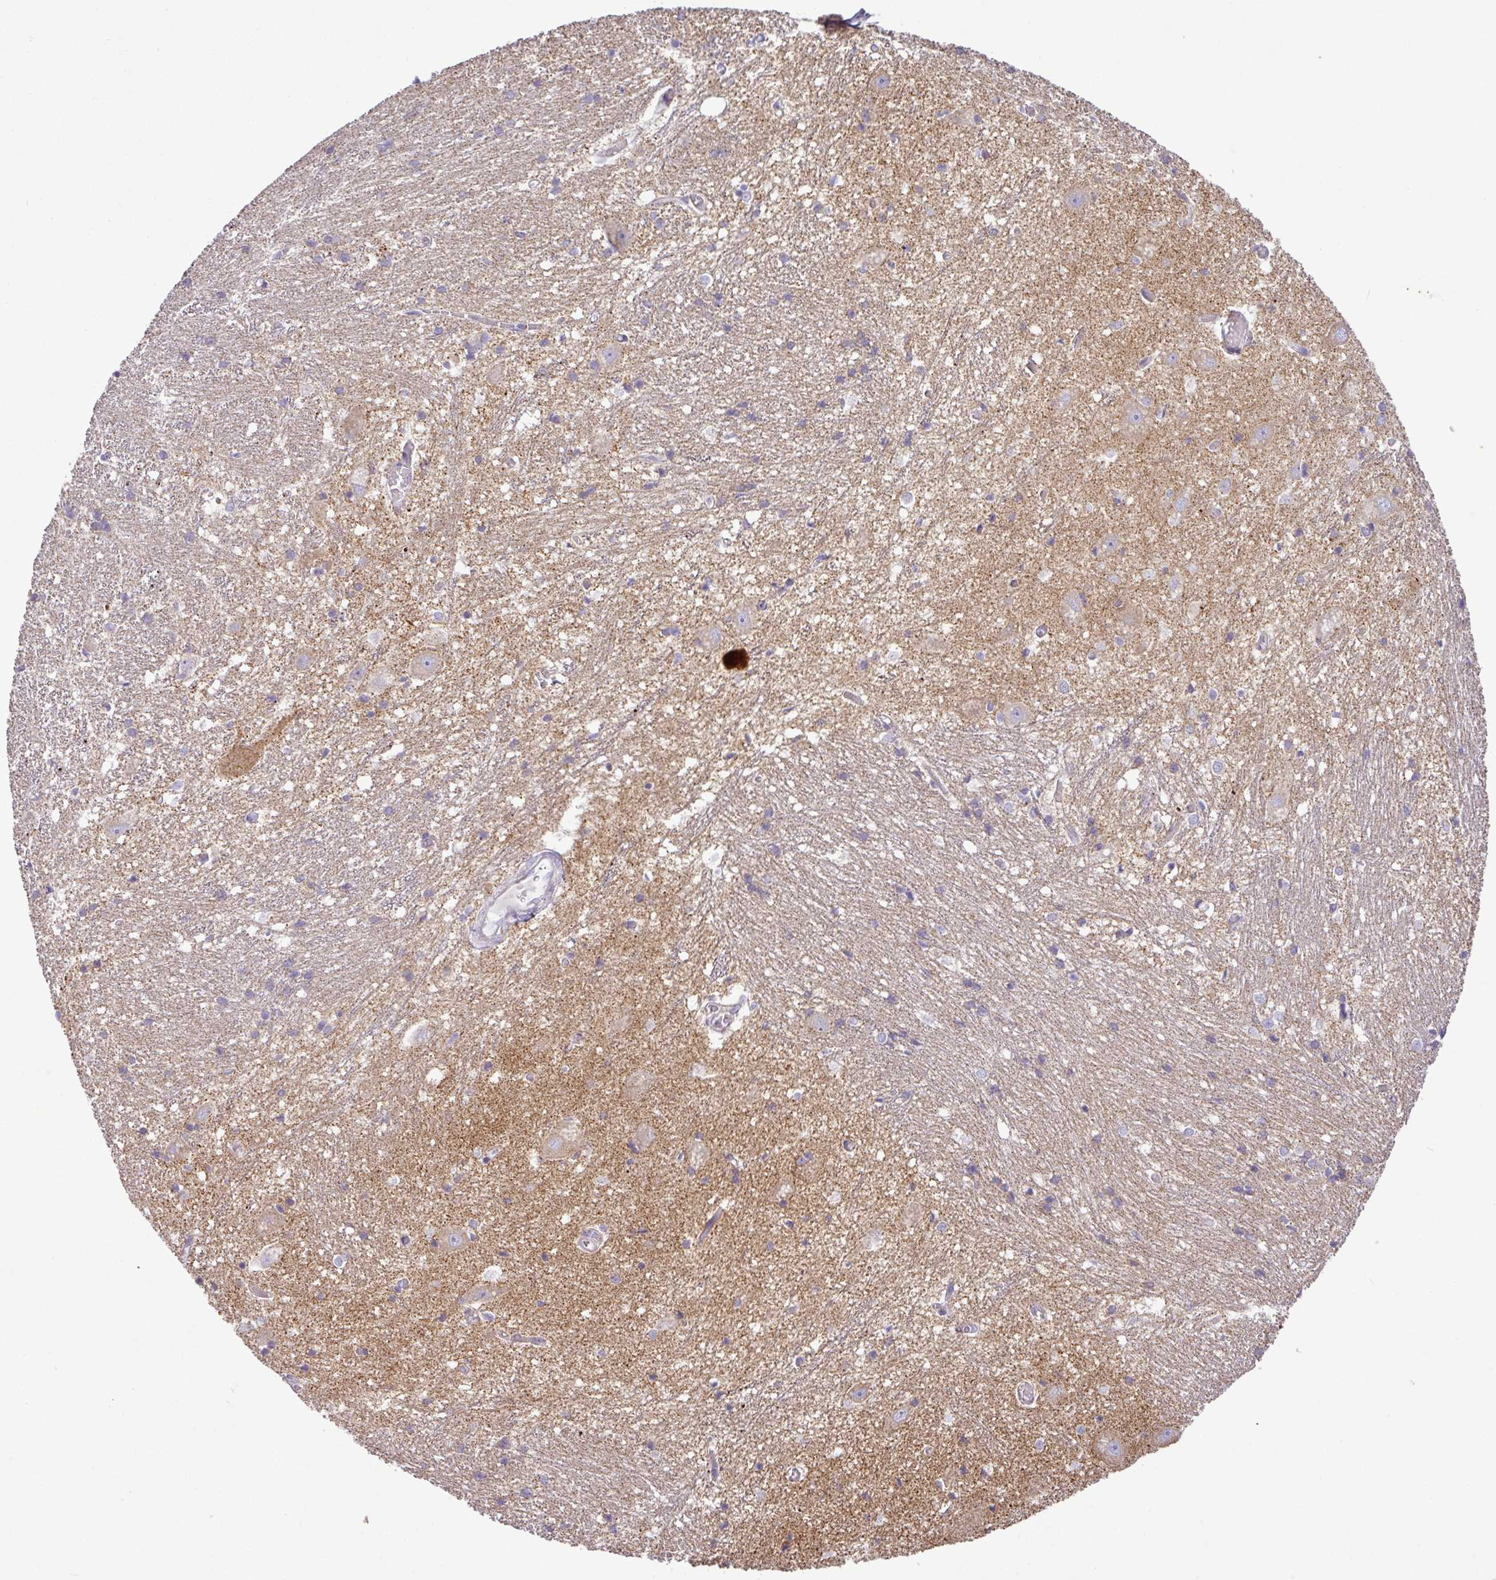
{"staining": {"intensity": "negative", "quantity": "none", "location": "none"}, "tissue": "caudate", "cell_type": "Glial cells", "image_type": "normal", "snomed": [{"axis": "morphology", "description": "Normal tissue, NOS"}, {"axis": "topography", "description": "Lateral ventricle wall"}], "caption": "DAB immunohistochemical staining of normal human caudate reveals no significant staining in glial cells.", "gene": "ZNF81", "patient": {"sex": "male", "age": 37}}